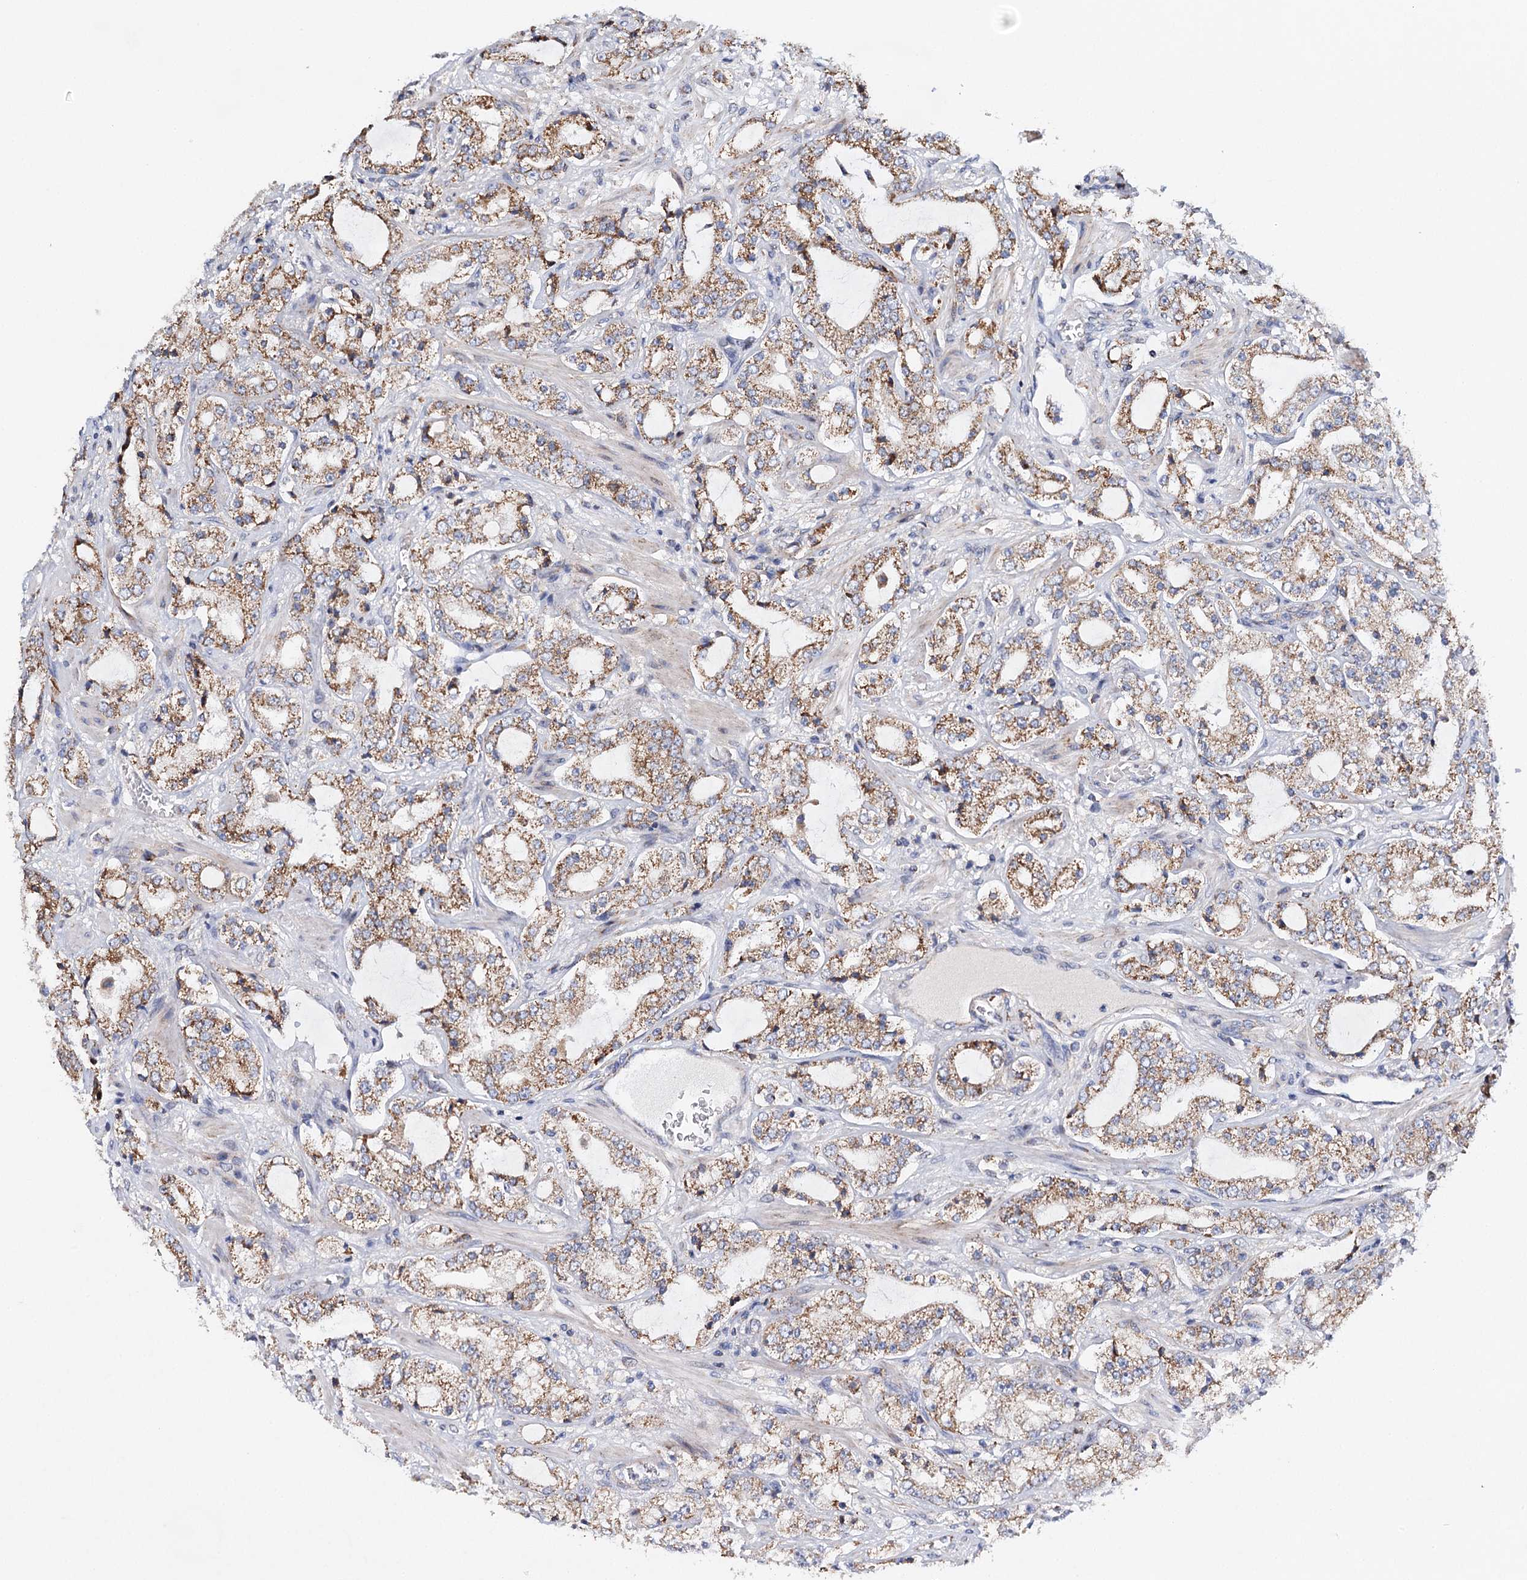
{"staining": {"intensity": "moderate", "quantity": ">75%", "location": "cytoplasmic/membranous"}, "tissue": "prostate cancer", "cell_type": "Tumor cells", "image_type": "cancer", "snomed": [{"axis": "morphology", "description": "Adenocarcinoma, High grade"}, {"axis": "topography", "description": "Prostate"}], "caption": "Protein staining of prostate cancer tissue exhibits moderate cytoplasmic/membranous positivity in about >75% of tumor cells.", "gene": "CFAP46", "patient": {"sex": "male", "age": 64}}